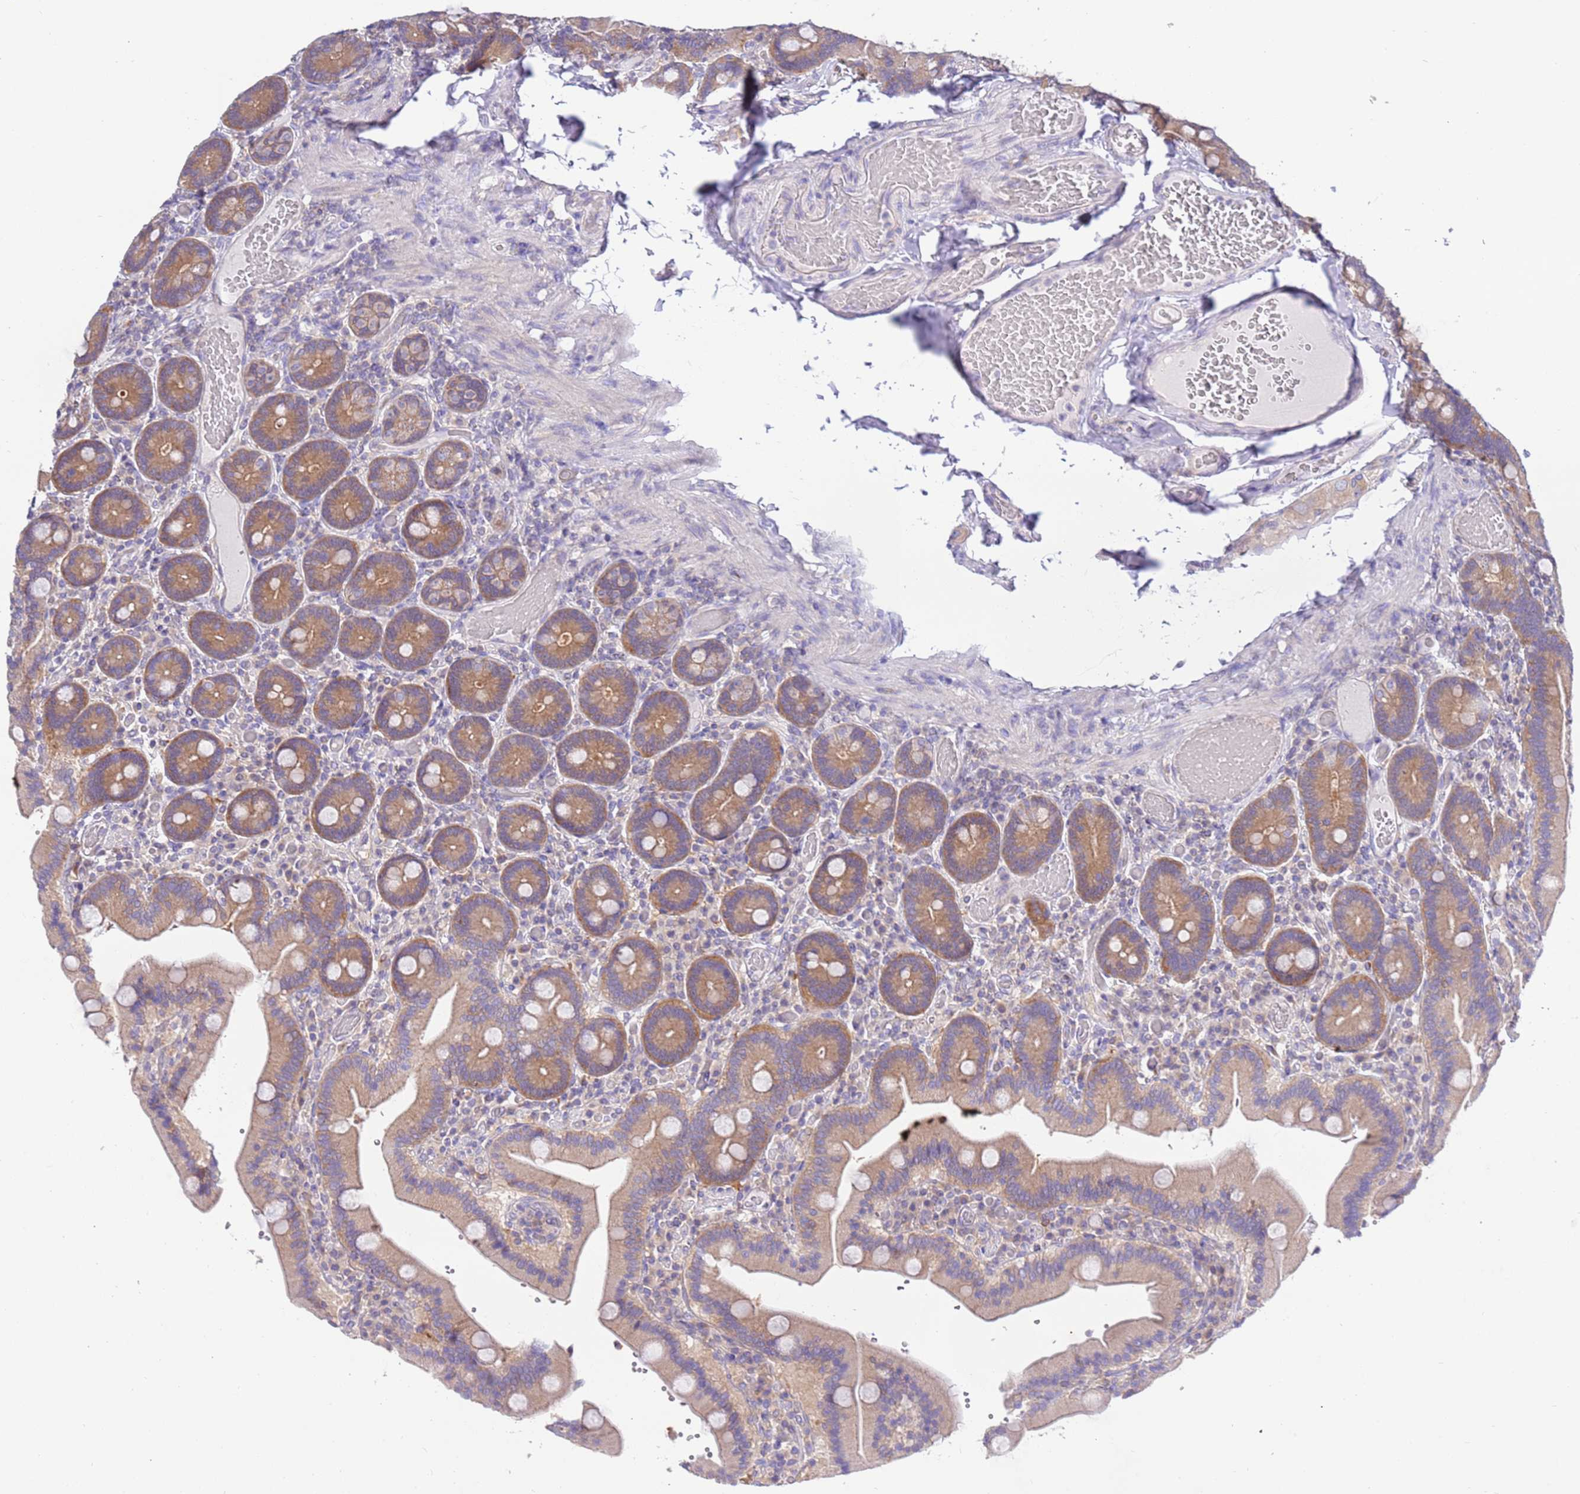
{"staining": {"intensity": "moderate", "quantity": ">75%", "location": "cytoplasmic/membranous"}, "tissue": "duodenum", "cell_type": "Glandular cells", "image_type": "normal", "snomed": [{"axis": "morphology", "description": "Normal tissue, NOS"}, {"axis": "topography", "description": "Duodenum"}], "caption": "A high-resolution micrograph shows IHC staining of unremarkable duodenum, which exhibits moderate cytoplasmic/membranous positivity in about >75% of glandular cells.", "gene": "STIP1", "patient": {"sex": "female", "age": 62}}